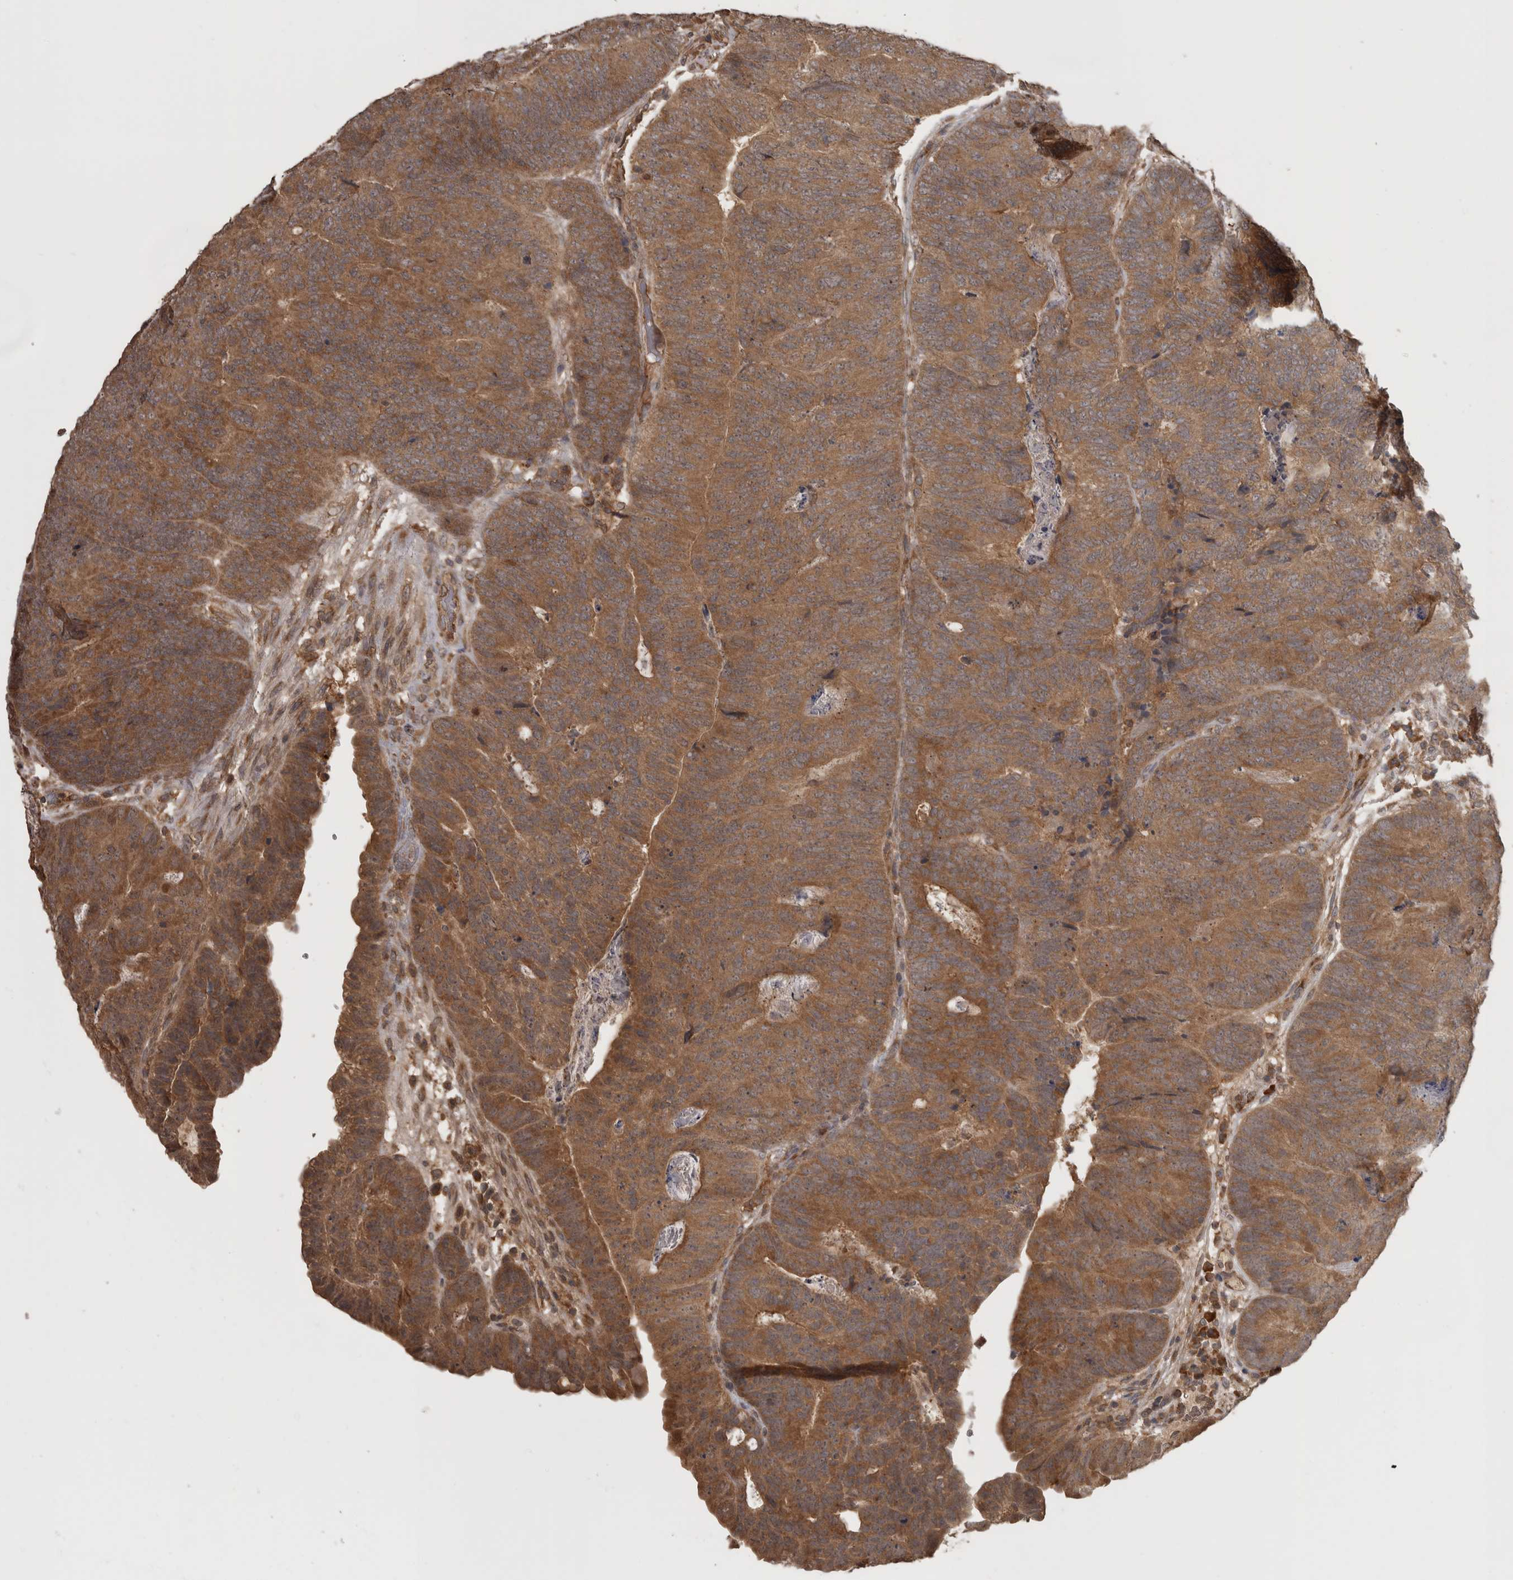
{"staining": {"intensity": "moderate", "quantity": ">75%", "location": "cytoplasmic/membranous"}, "tissue": "colorectal cancer", "cell_type": "Tumor cells", "image_type": "cancer", "snomed": [{"axis": "morphology", "description": "Adenocarcinoma, NOS"}, {"axis": "topography", "description": "Colon"}], "caption": "Human colorectal cancer (adenocarcinoma) stained for a protein (brown) displays moderate cytoplasmic/membranous positive expression in about >75% of tumor cells.", "gene": "MICU3", "patient": {"sex": "female", "age": 67}}